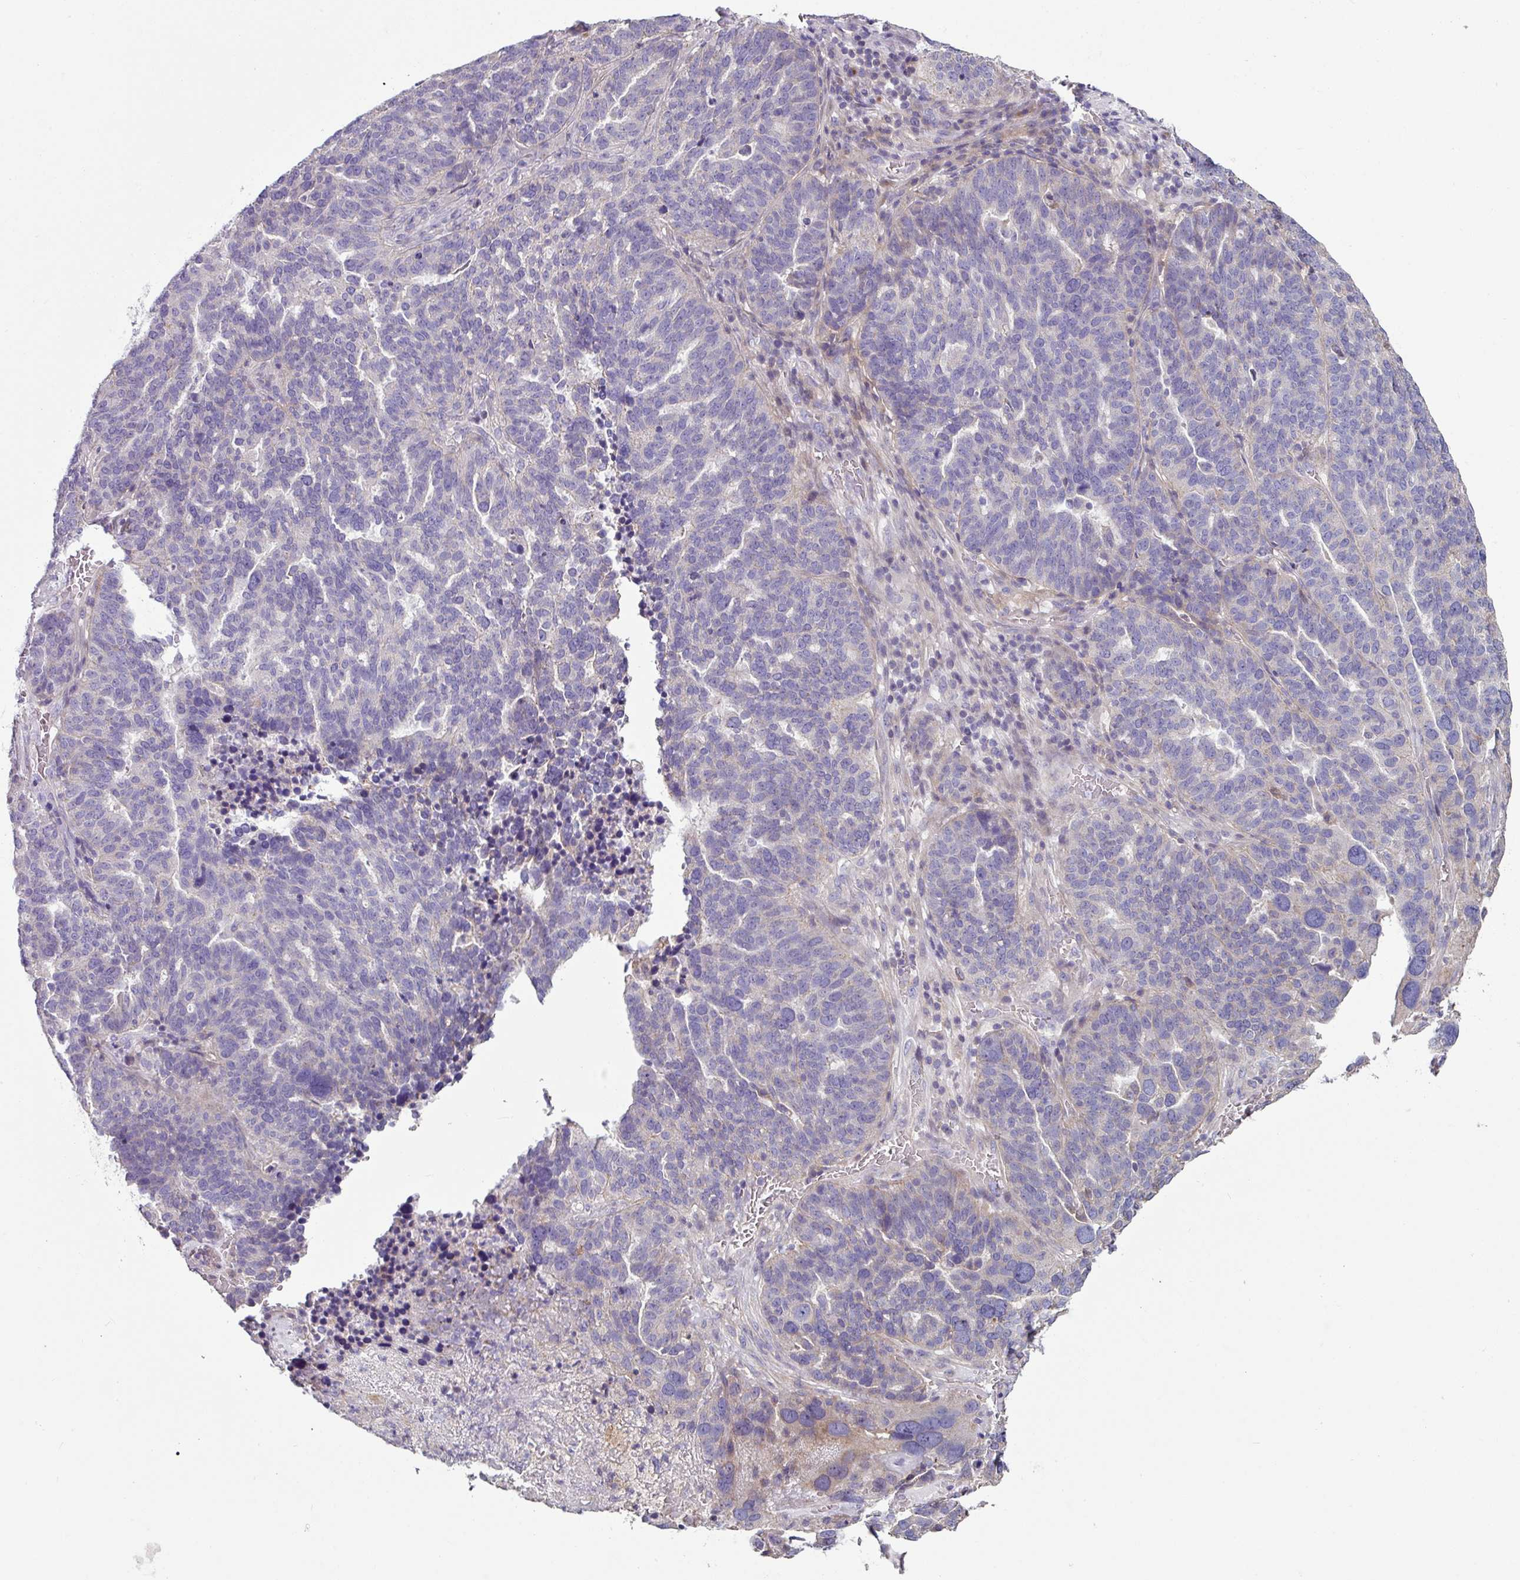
{"staining": {"intensity": "negative", "quantity": "none", "location": "none"}, "tissue": "ovarian cancer", "cell_type": "Tumor cells", "image_type": "cancer", "snomed": [{"axis": "morphology", "description": "Cystadenocarcinoma, serous, NOS"}, {"axis": "topography", "description": "Ovary"}], "caption": "Immunohistochemistry (IHC) image of neoplastic tissue: ovarian cancer (serous cystadenocarcinoma) stained with DAB (3,3'-diaminobenzidine) shows no significant protein staining in tumor cells. (Stains: DAB (3,3'-diaminobenzidine) immunohistochemistry with hematoxylin counter stain, Microscopy: brightfield microscopy at high magnification).", "gene": "LRRC9", "patient": {"sex": "female", "age": 59}}